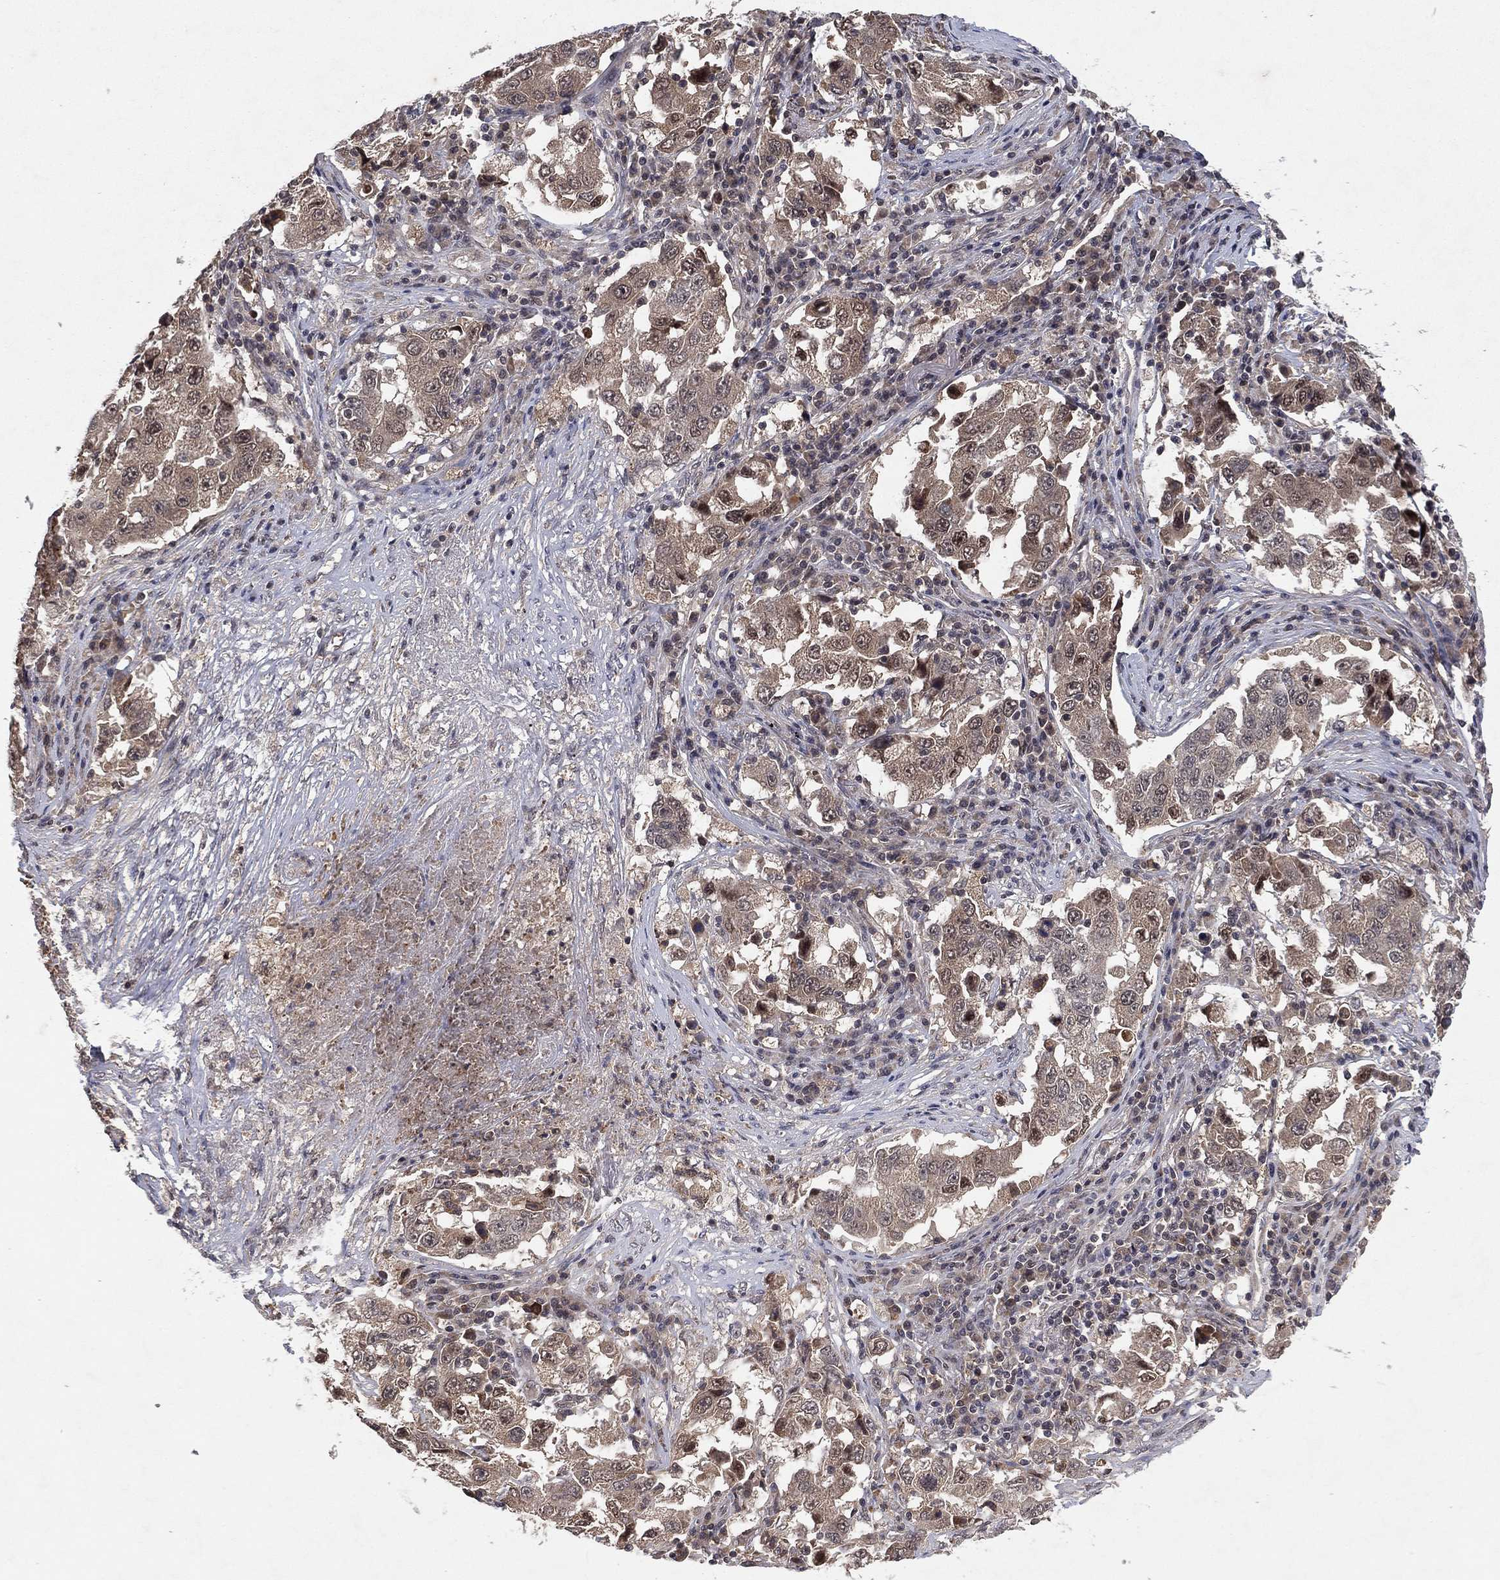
{"staining": {"intensity": "negative", "quantity": "none", "location": "none"}, "tissue": "lung cancer", "cell_type": "Tumor cells", "image_type": "cancer", "snomed": [{"axis": "morphology", "description": "Adenocarcinoma, NOS"}, {"axis": "topography", "description": "Lung"}], "caption": "The photomicrograph shows no staining of tumor cells in lung adenocarcinoma.", "gene": "ATG4B", "patient": {"sex": "male", "age": 73}}